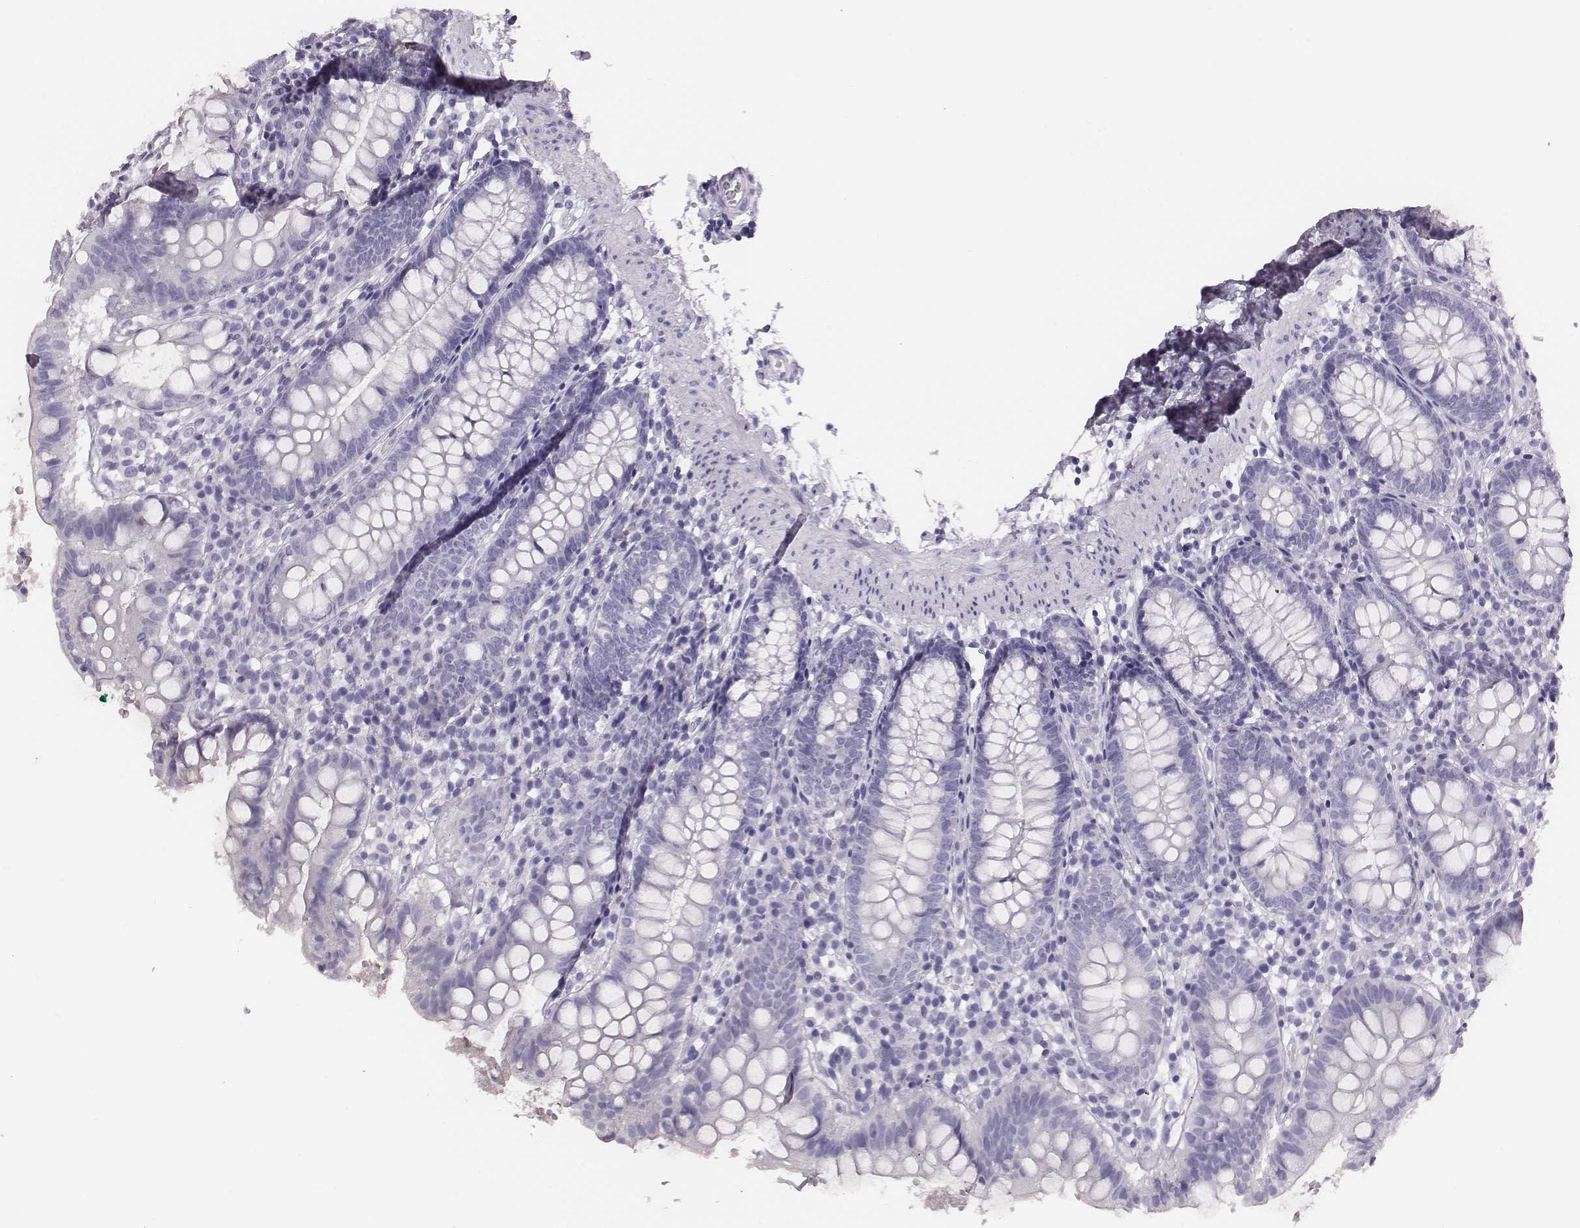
{"staining": {"intensity": "negative", "quantity": "none", "location": "none"}, "tissue": "small intestine", "cell_type": "Glandular cells", "image_type": "normal", "snomed": [{"axis": "morphology", "description": "Normal tissue, NOS"}, {"axis": "topography", "description": "Small intestine"}], "caption": "This is an IHC image of benign human small intestine. There is no staining in glandular cells.", "gene": "H1", "patient": {"sex": "female", "age": 90}}